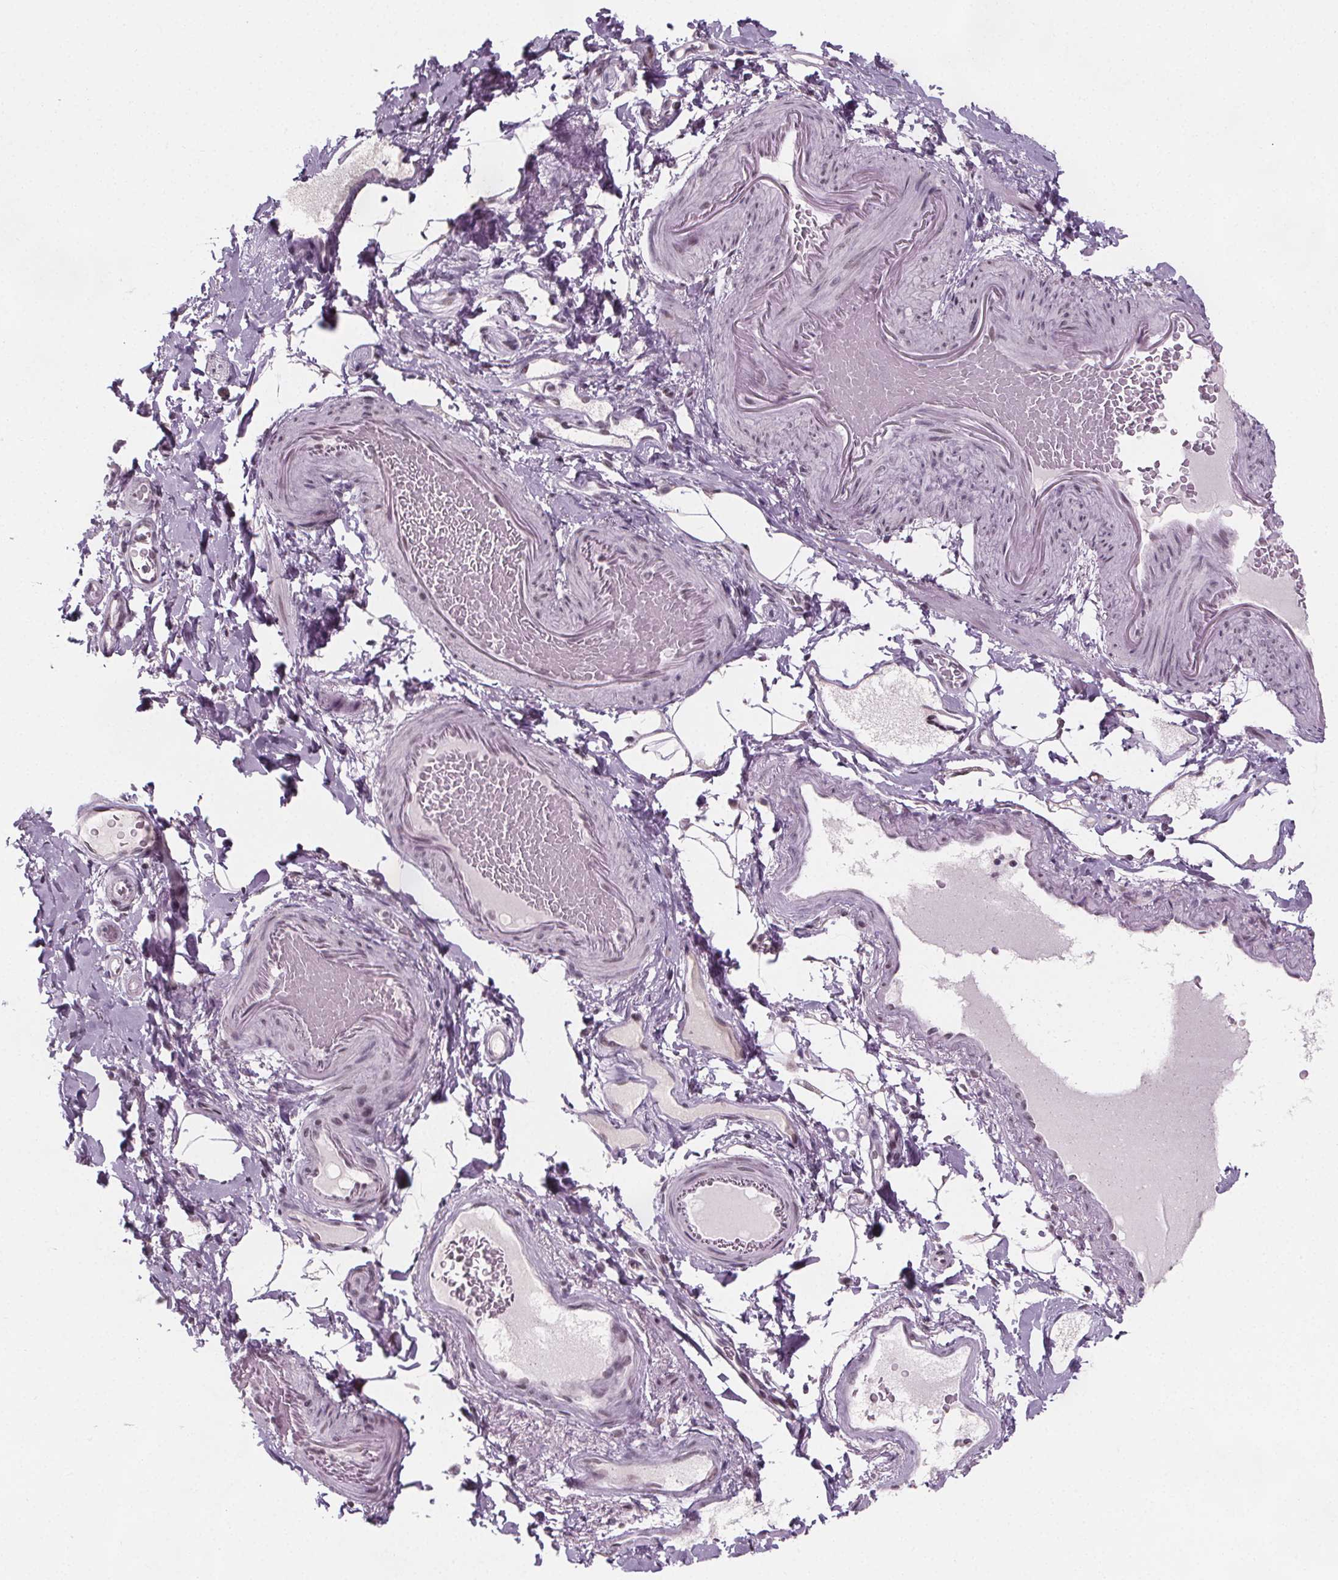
{"staining": {"intensity": "moderate", "quantity": "<25%", "location": "nuclear"}, "tissue": "smooth muscle", "cell_type": "Smooth muscle cells", "image_type": "normal", "snomed": [{"axis": "morphology", "description": "Normal tissue, NOS"}, {"axis": "topography", "description": "Smooth muscle"}, {"axis": "topography", "description": "Colon"}], "caption": "Immunohistochemical staining of benign smooth muscle shows low levels of moderate nuclear expression in about <25% of smooth muscle cells. The staining was performed using DAB to visualize the protein expression in brown, while the nuclei were stained in blue with hematoxylin (Magnification: 20x).", "gene": "ZNF572", "patient": {"sex": "male", "age": 73}}